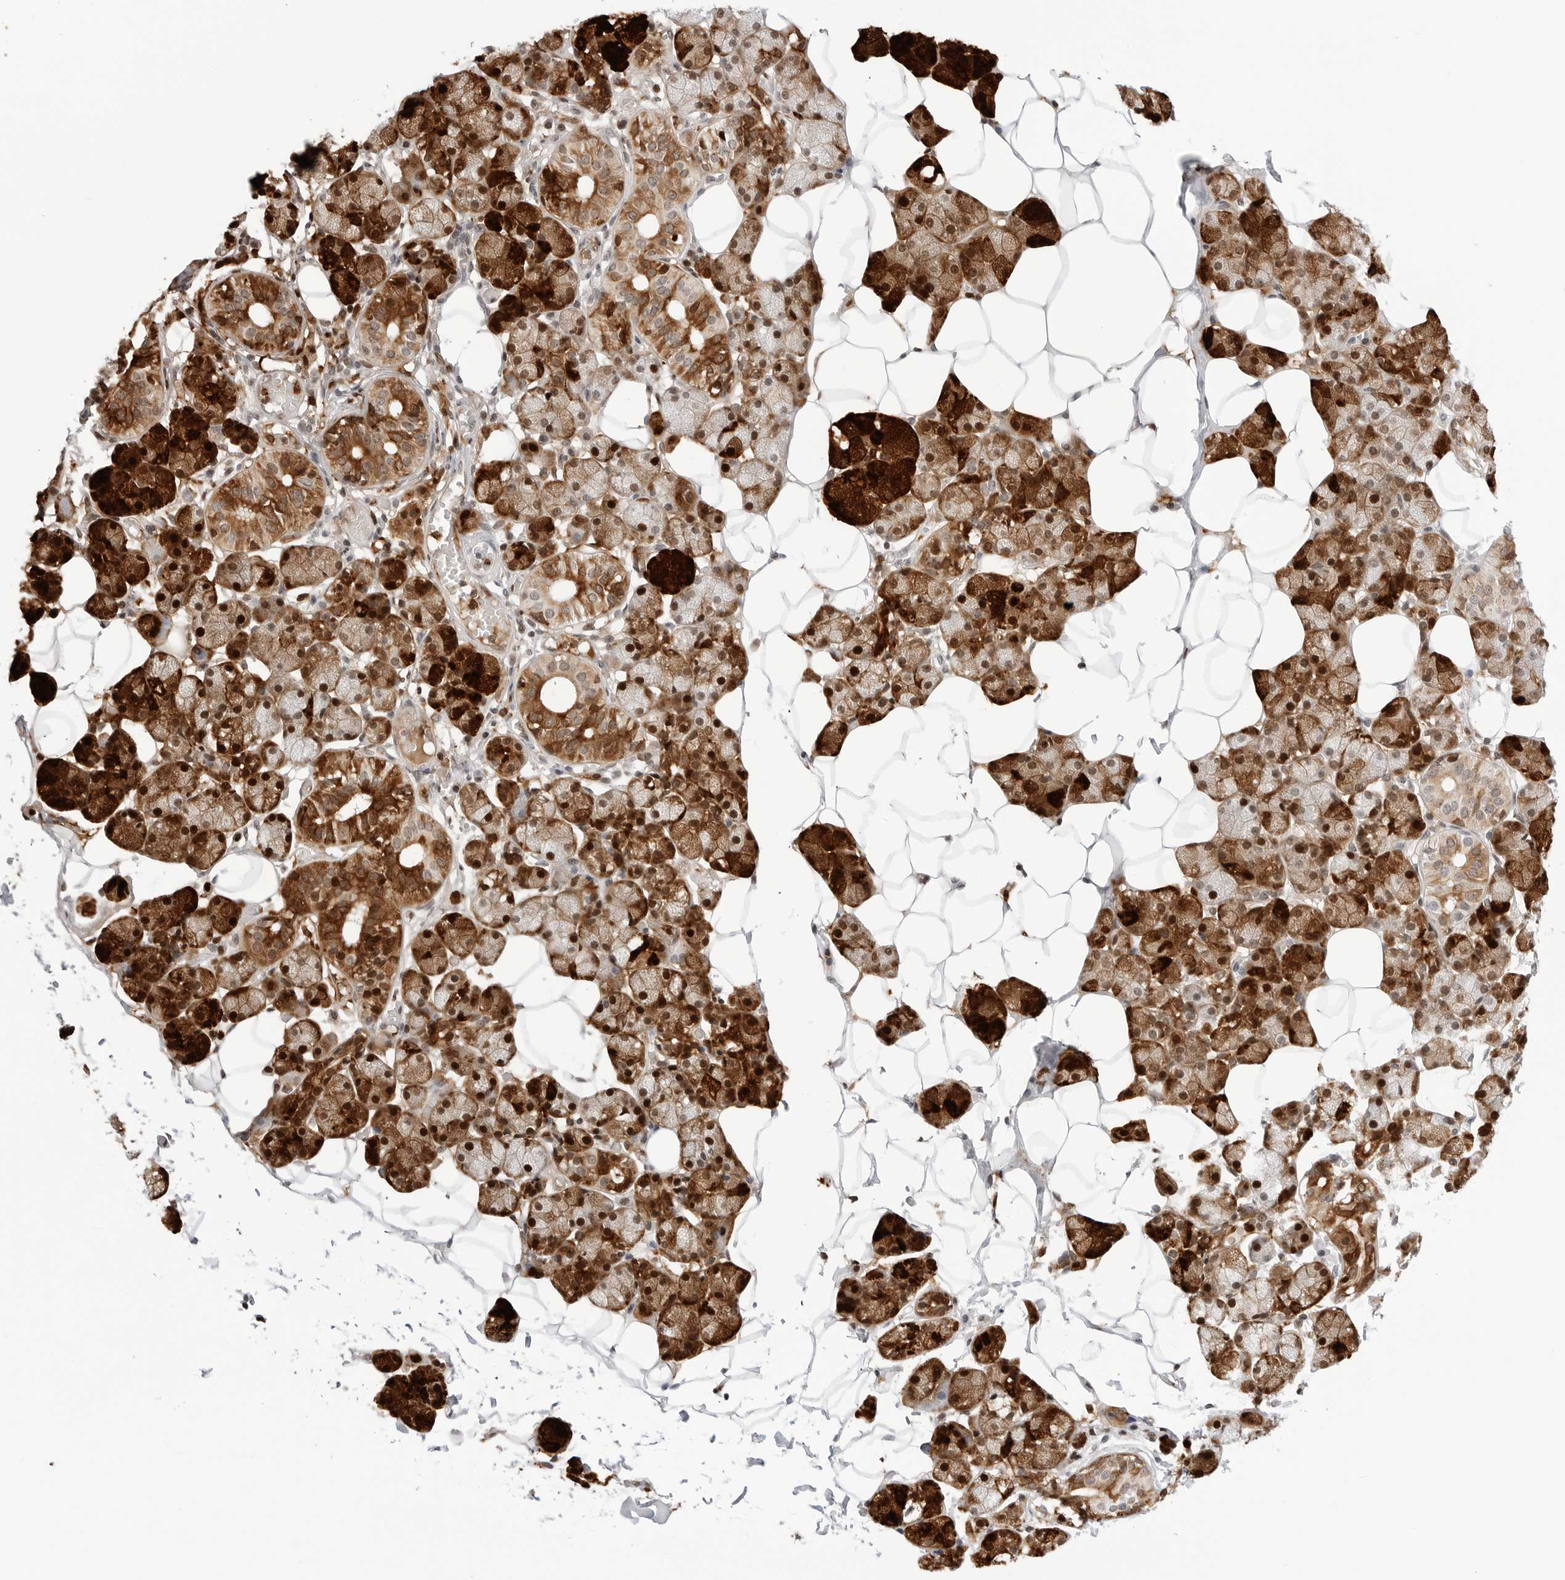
{"staining": {"intensity": "strong", "quantity": ">75%", "location": "cytoplasmic/membranous,nuclear"}, "tissue": "salivary gland", "cell_type": "Glandular cells", "image_type": "normal", "snomed": [{"axis": "morphology", "description": "Normal tissue, NOS"}, {"axis": "topography", "description": "Salivary gland"}], "caption": "High-power microscopy captured an immunohistochemistry (IHC) histopathology image of unremarkable salivary gland, revealing strong cytoplasmic/membranous,nuclear staining in approximately >75% of glandular cells. The staining was performed using DAB to visualize the protein expression in brown, while the nuclei were stained in blue with hematoxylin (Magnification: 20x).", "gene": "C1orf162", "patient": {"sex": "female", "age": 33}}